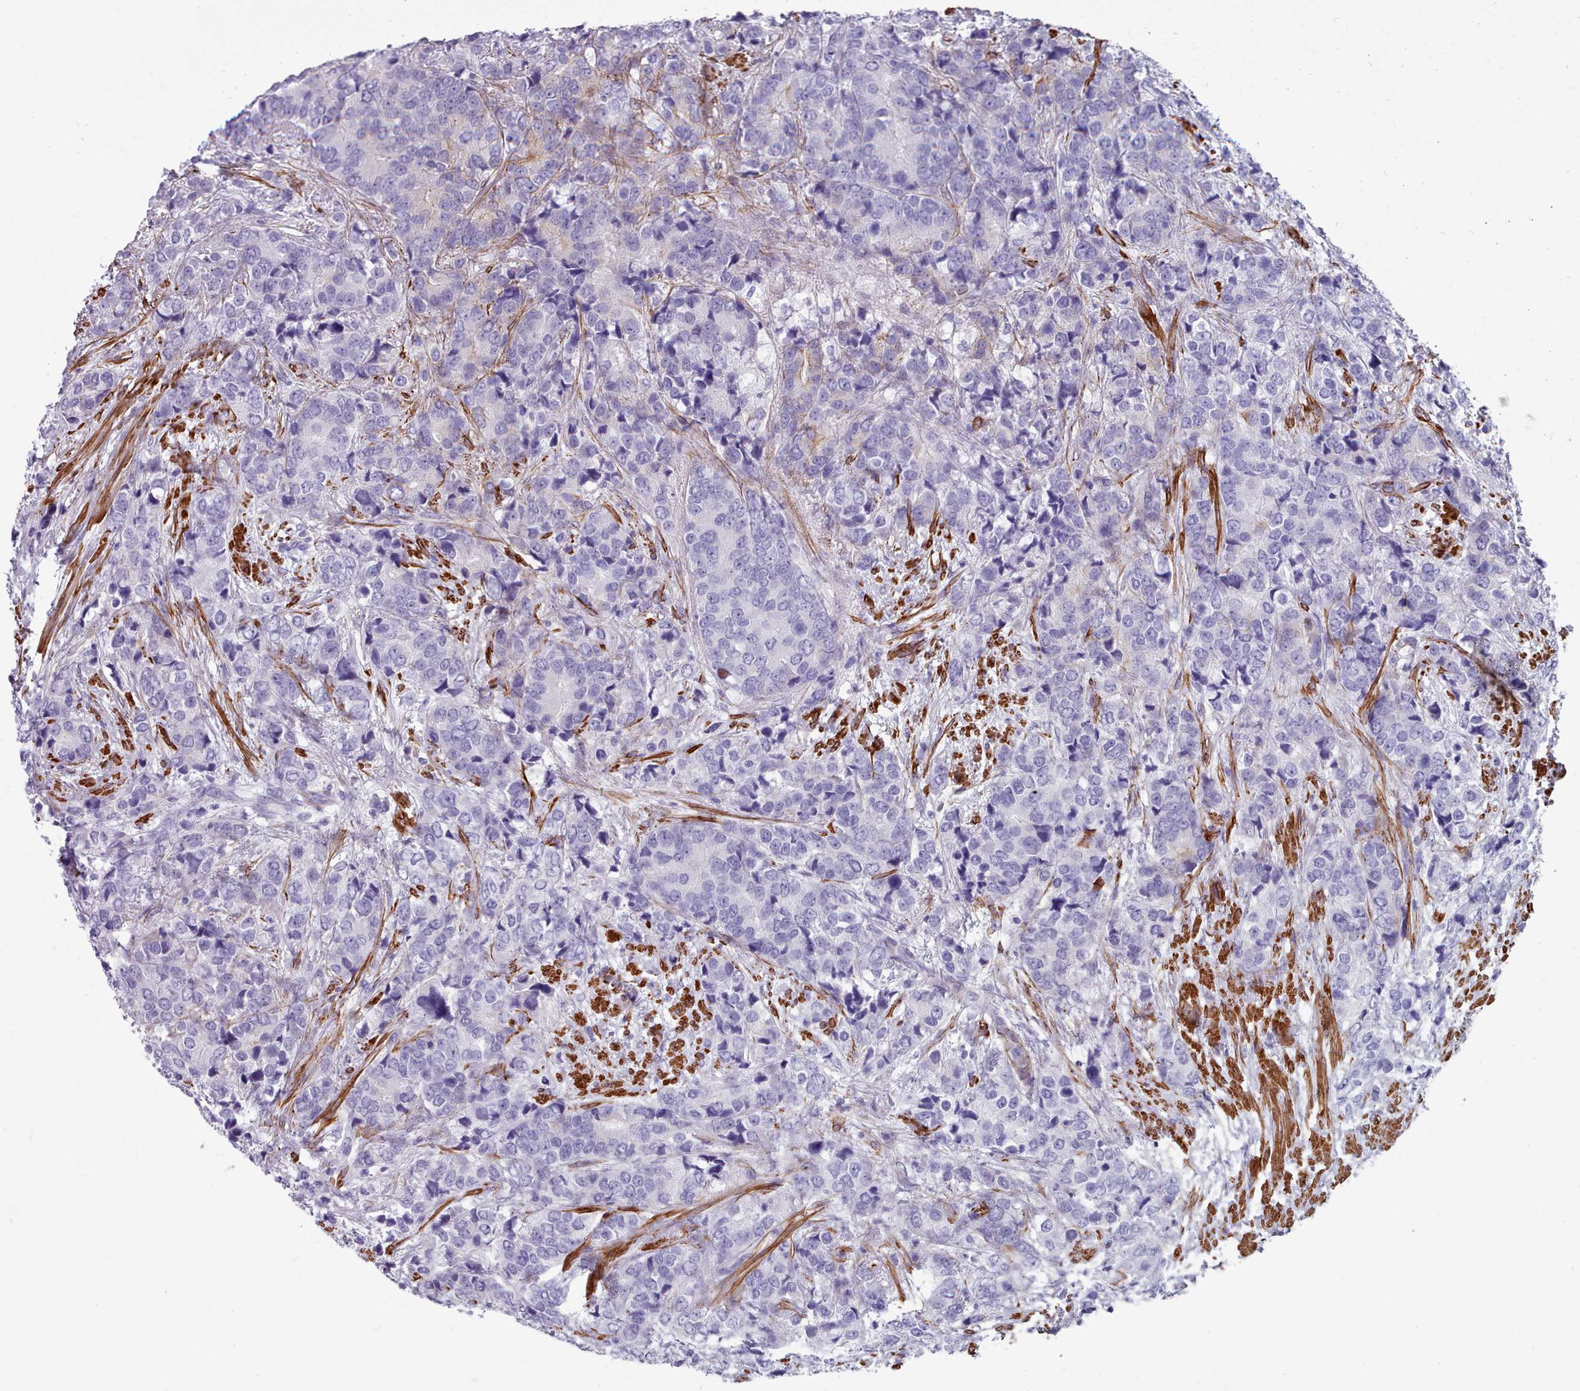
{"staining": {"intensity": "negative", "quantity": "none", "location": "none"}, "tissue": "prostate cancer", "cell_type": "Tumor cells", "image_type": "cancer", "snomed": [{"axis": "morphology", "description": "Adenocarcinoma, High grade"}, {"axis": "topography", "description": "Prostate"}], "caption": "A photomicrograph of prostate cancer (adenocarcinoma (high-grade)) stained for a protein exhibits no brown staining in tumor cells.", "gene": "FPGS", "patient": {"sex": "male", "age": 62}}